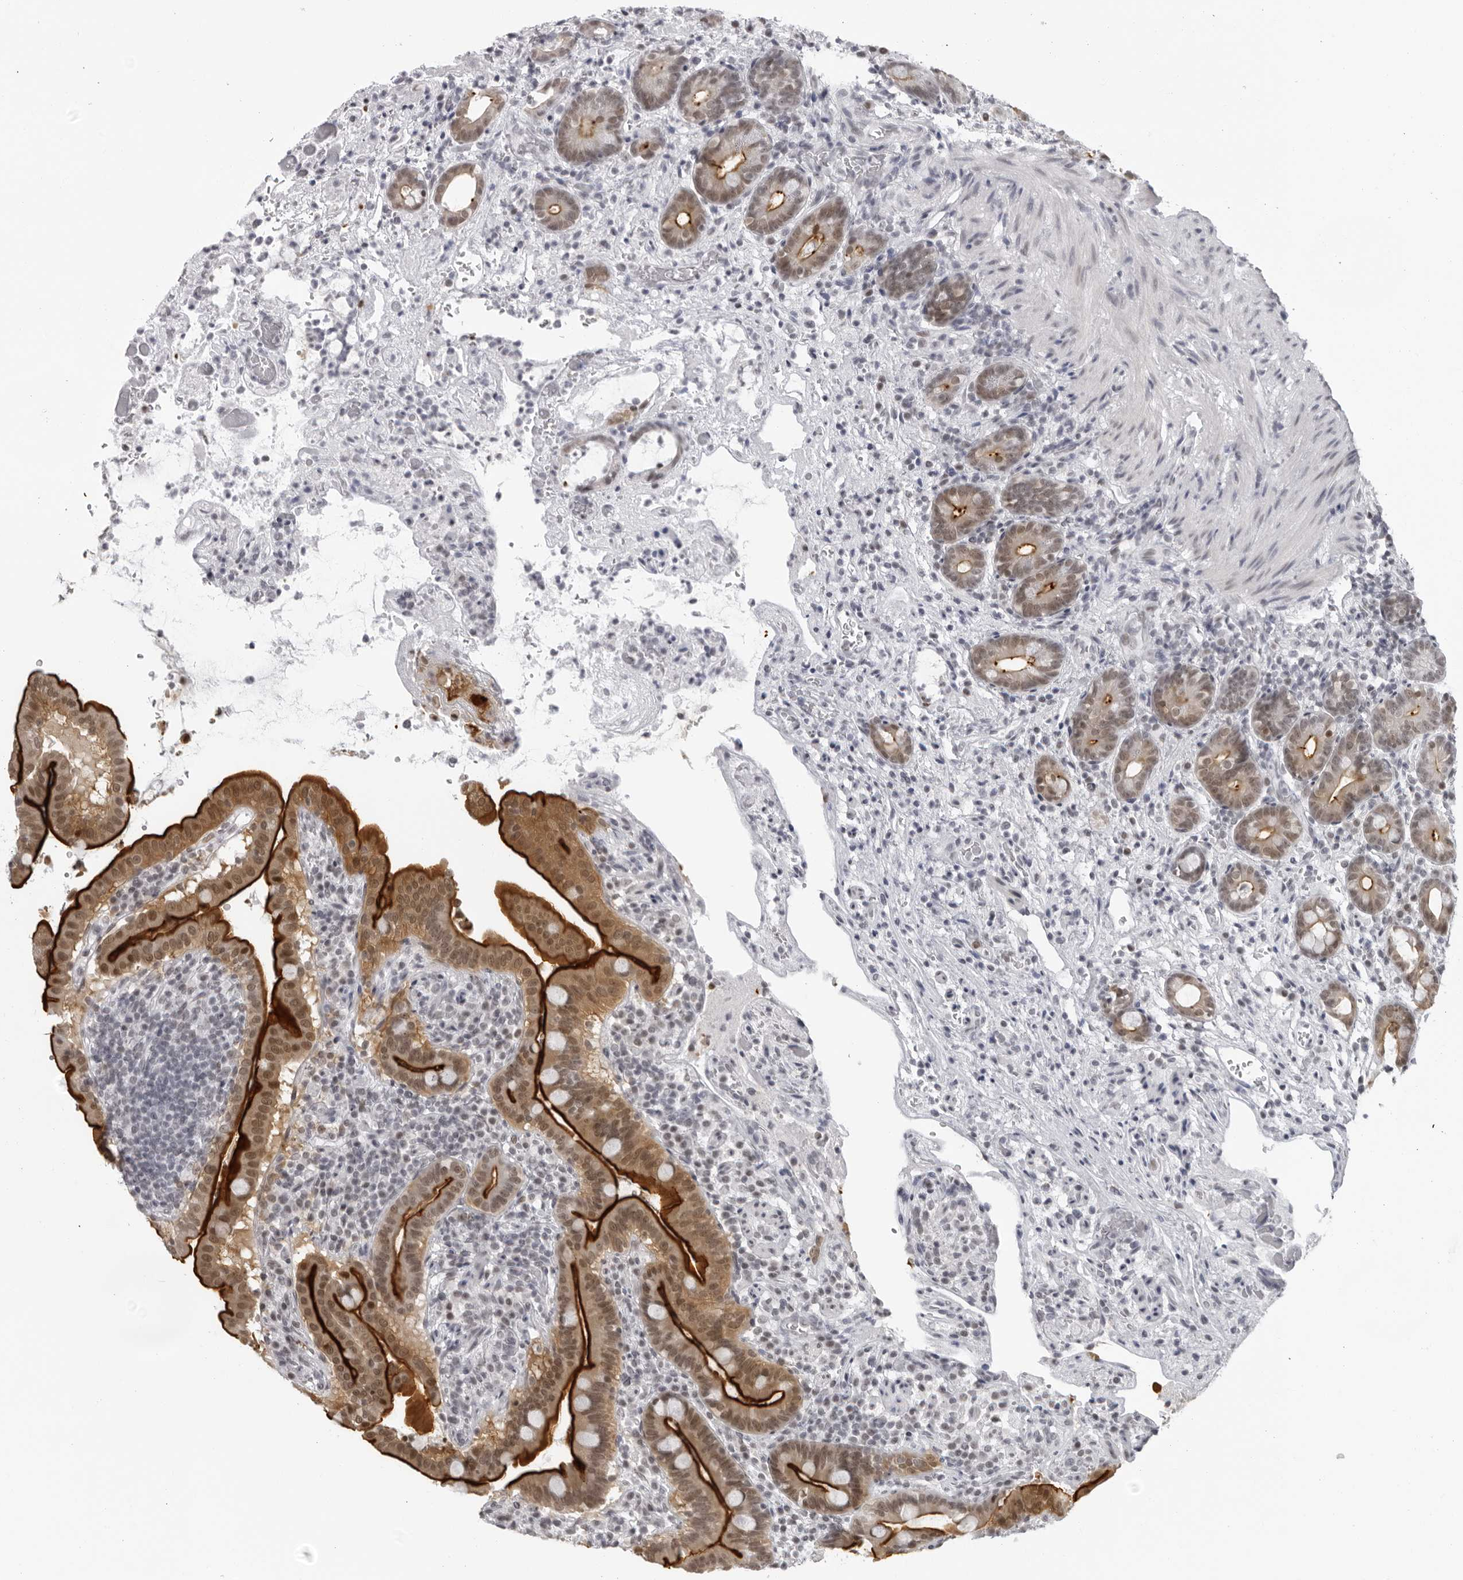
{"staining": {"intensity": "strong", "quantity": ">75%", "location": "cytoplasmic/membranous,nuclear"}, "tissue": "duodenum", "cell_type": "Glandular cells", "image_type": "normal", "snomed": [{"axis": "morphology", "description": "Normal tissue, NOS"}, {"axis": "topography", "description": "Duodenum"}], "caption": "Human duodenum stained with a brown dye exhibits strong cytoplasmic/membranous,nuclear positive expression in about >75% of glandular cells.", "gene": "ESPN", "patient": {"sex": "male", "age": 54}}